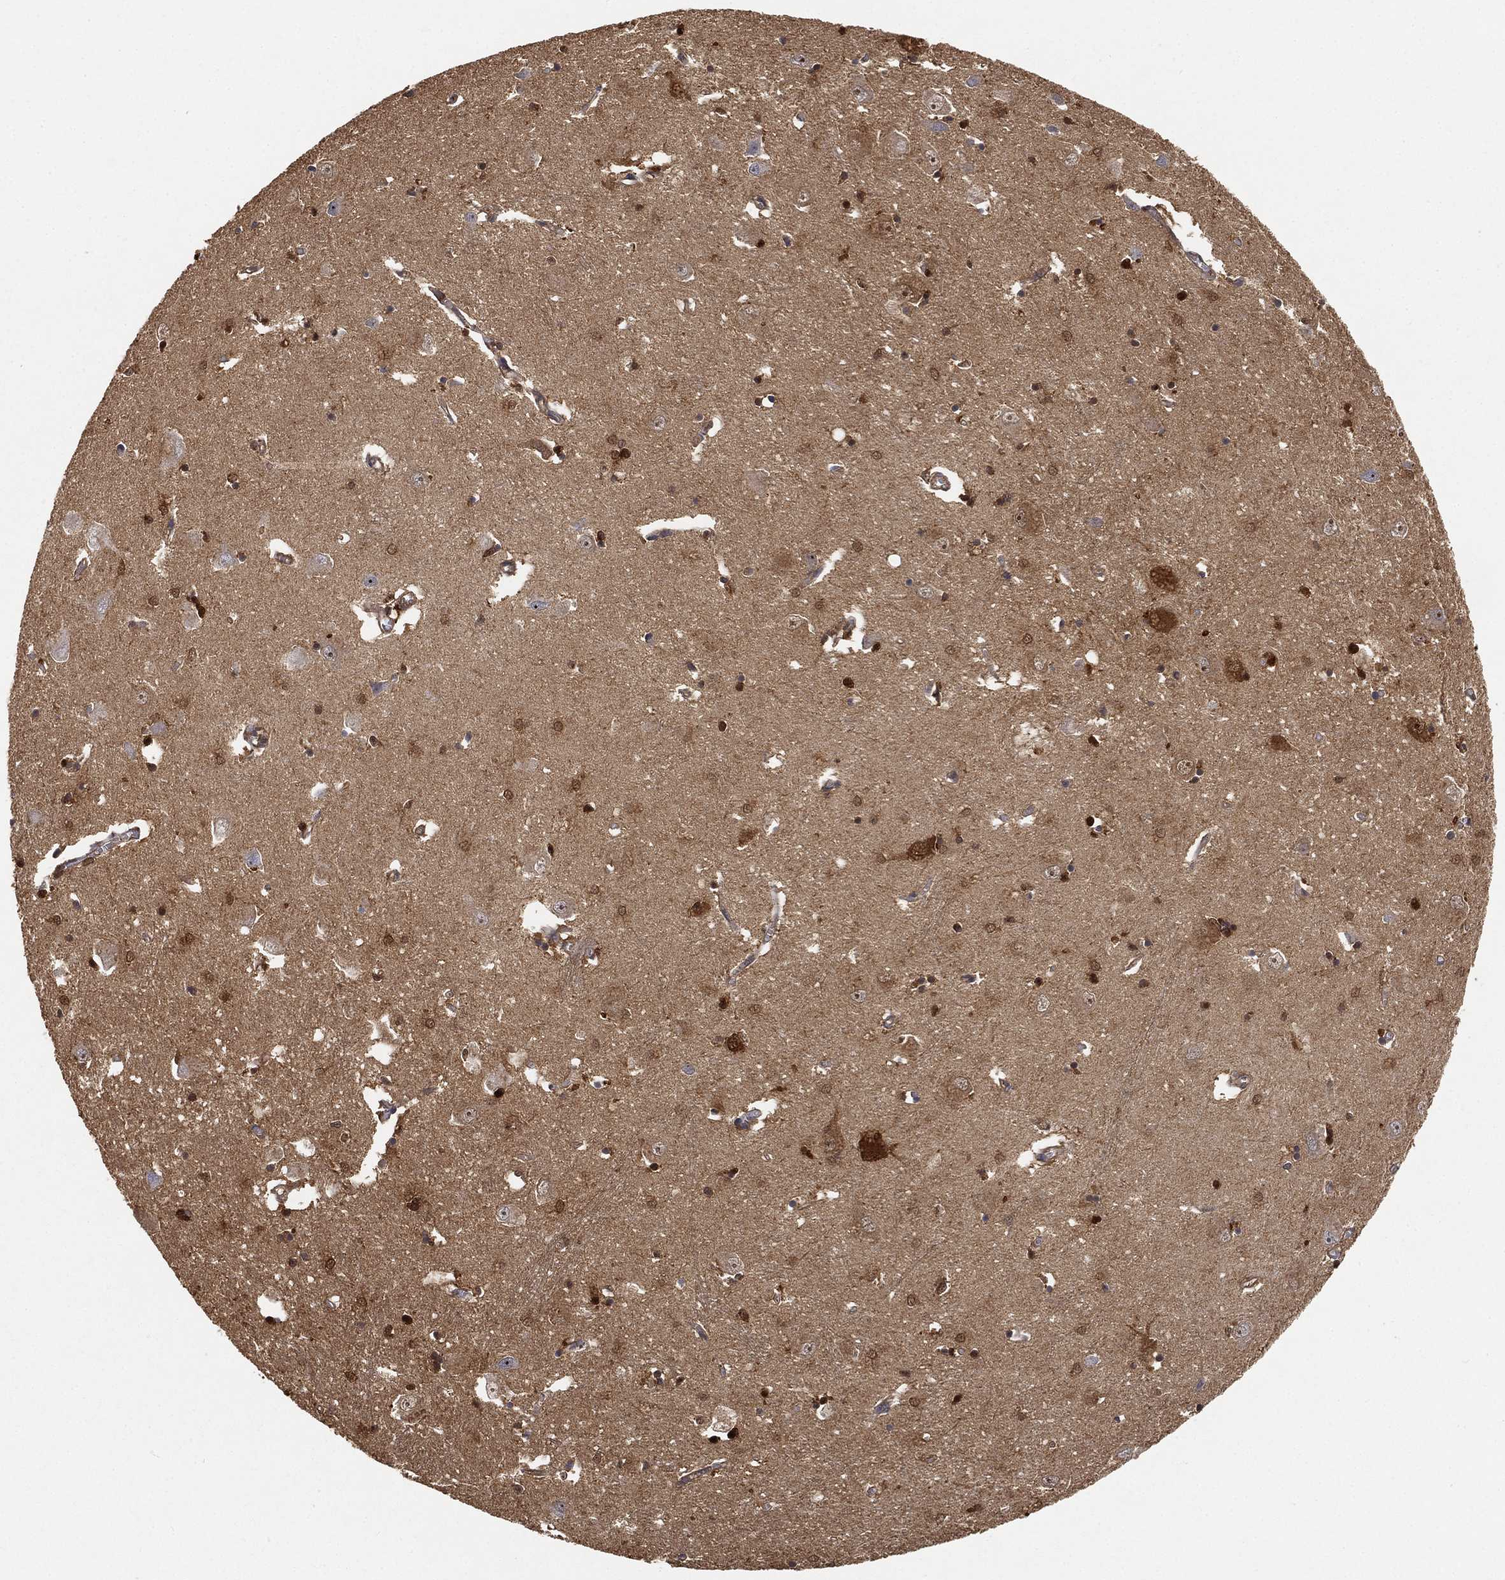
{"staining": {"intensity": "moderate", "quantity": "<25%", "location": "cytoplasmic/membranous"}, "tissue": "caudate", "cell_type": "Glial cells", "image_type": "normal", "snomed": [{"axis": "morphology", "description": "Normal tissue, NOS"}, {"axis": "topography", "description": "Lateral ventricle wall"}], "caption": "An immunohistochemistry histopathology image of unremarkable tissue is shown. Protein staining in brown labels moderate cytoplasmic/membranous positivity in caudate within glial cells.", "gene": "CRYL1", "patient": {"sex": "male", "age": 54}}